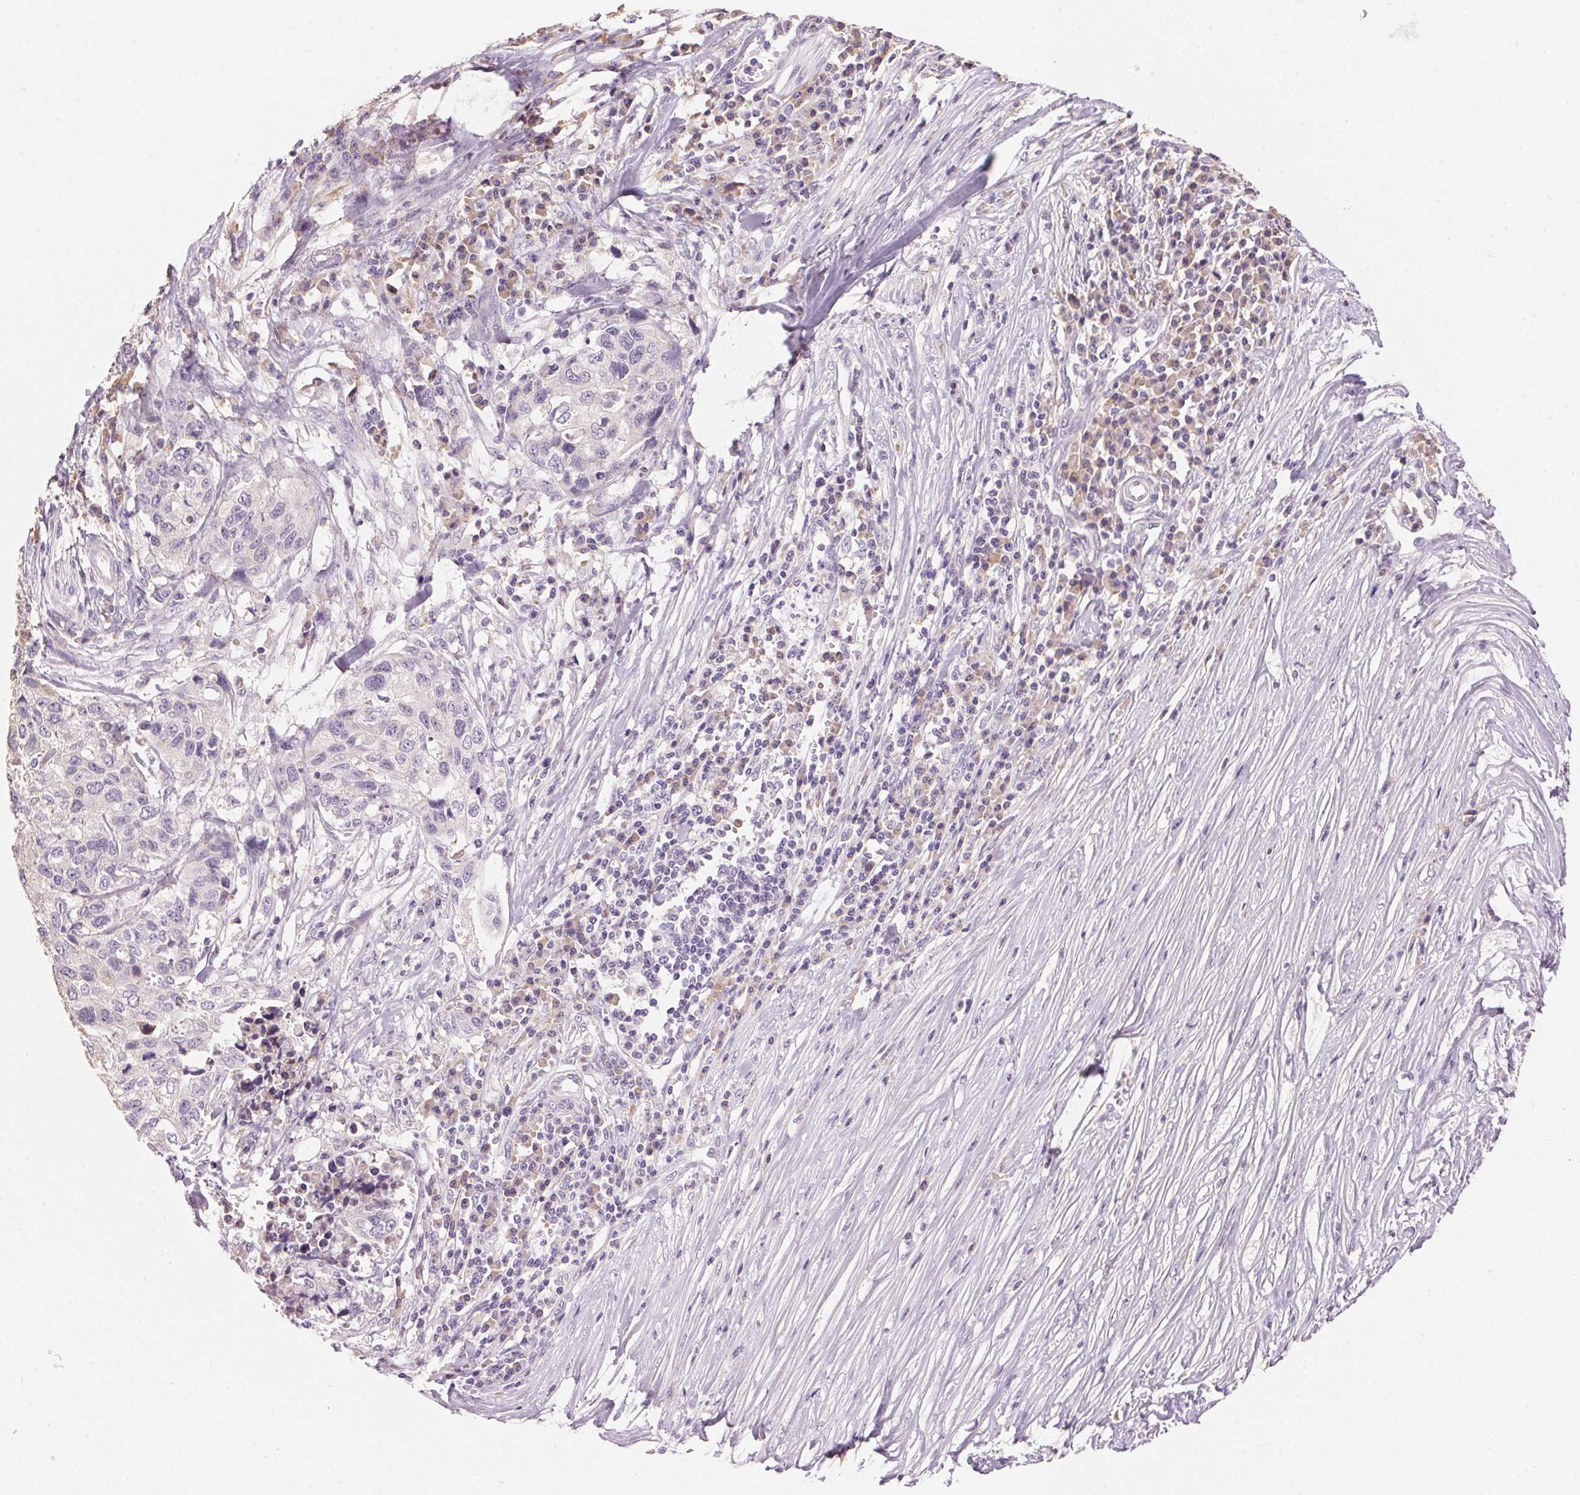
{"staining": {"intensity": "negative", "quantity": "none", "location": "none"}, "tissue": "stomach cancer", "cell_type": "Tumor cells", "image_type": "cancer", "snomed": [{"axis": "morphology", "description": "Adenocarcinoma, NOS"}, {"axis": "topography", "description": "Stomach, upper"}], "caption": "An image of human stomach cancer is negative for staining in tumor cells.", "gene": "LYZL6", "patient": {"sex": "female", "age": 67}}